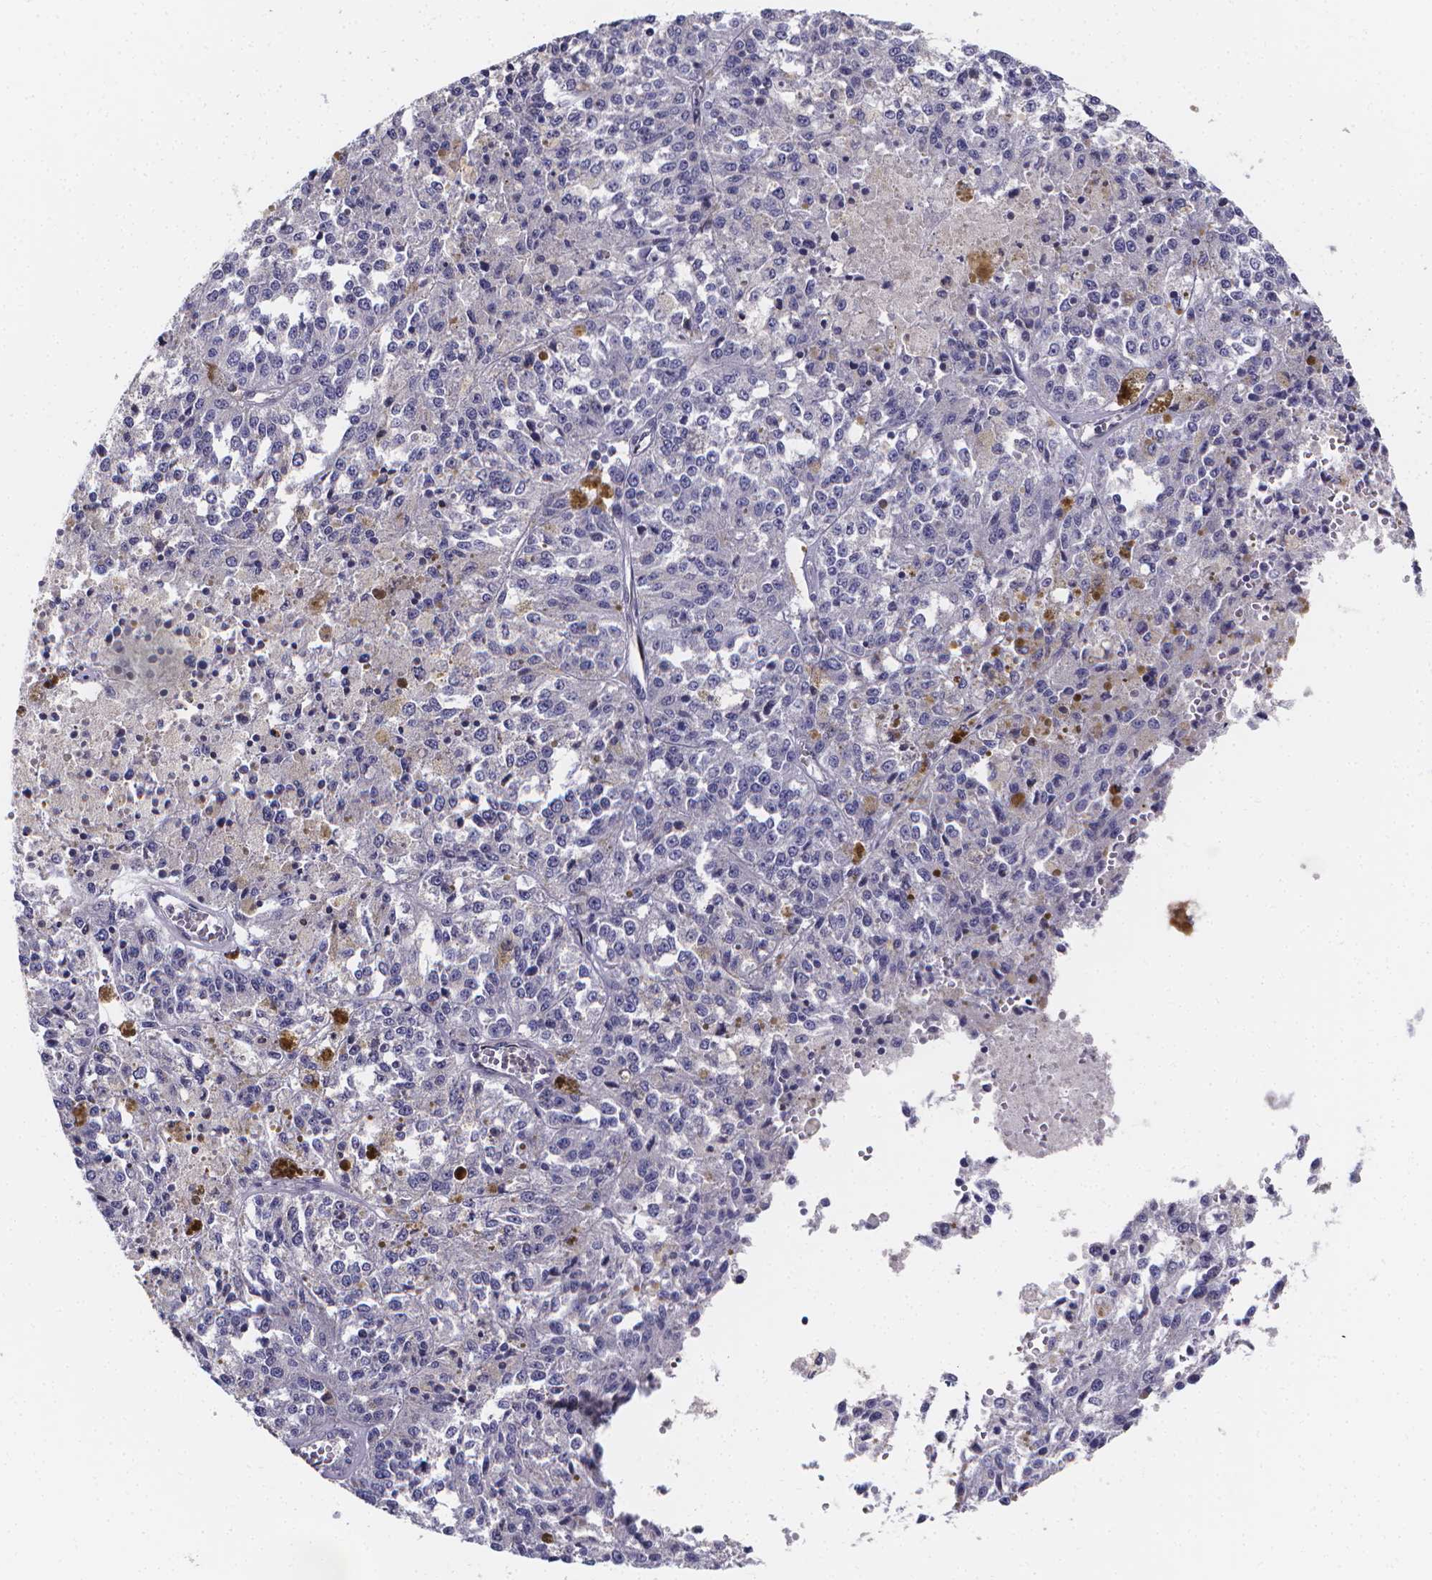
{"staining": {"intensity": "negative", "quantity": "none", "location": "none"}, "tissue": "melanoma", "cell_type": "Tumor cells", "image_type": "cancer", "snomed": [{"axis": "morphology", "description": "Malignant melanoma, Metastatic site"}, {"axis": "topography", "description": "Lymph node"}], "caption": "Malignant melanoma (metastatic site) was stained to show a protein in brown. There is no significant staining in tumor cells. Nuclei are stained in blue.", "gene": "PAH", "patient": {"sex": "female", "age": 64}}